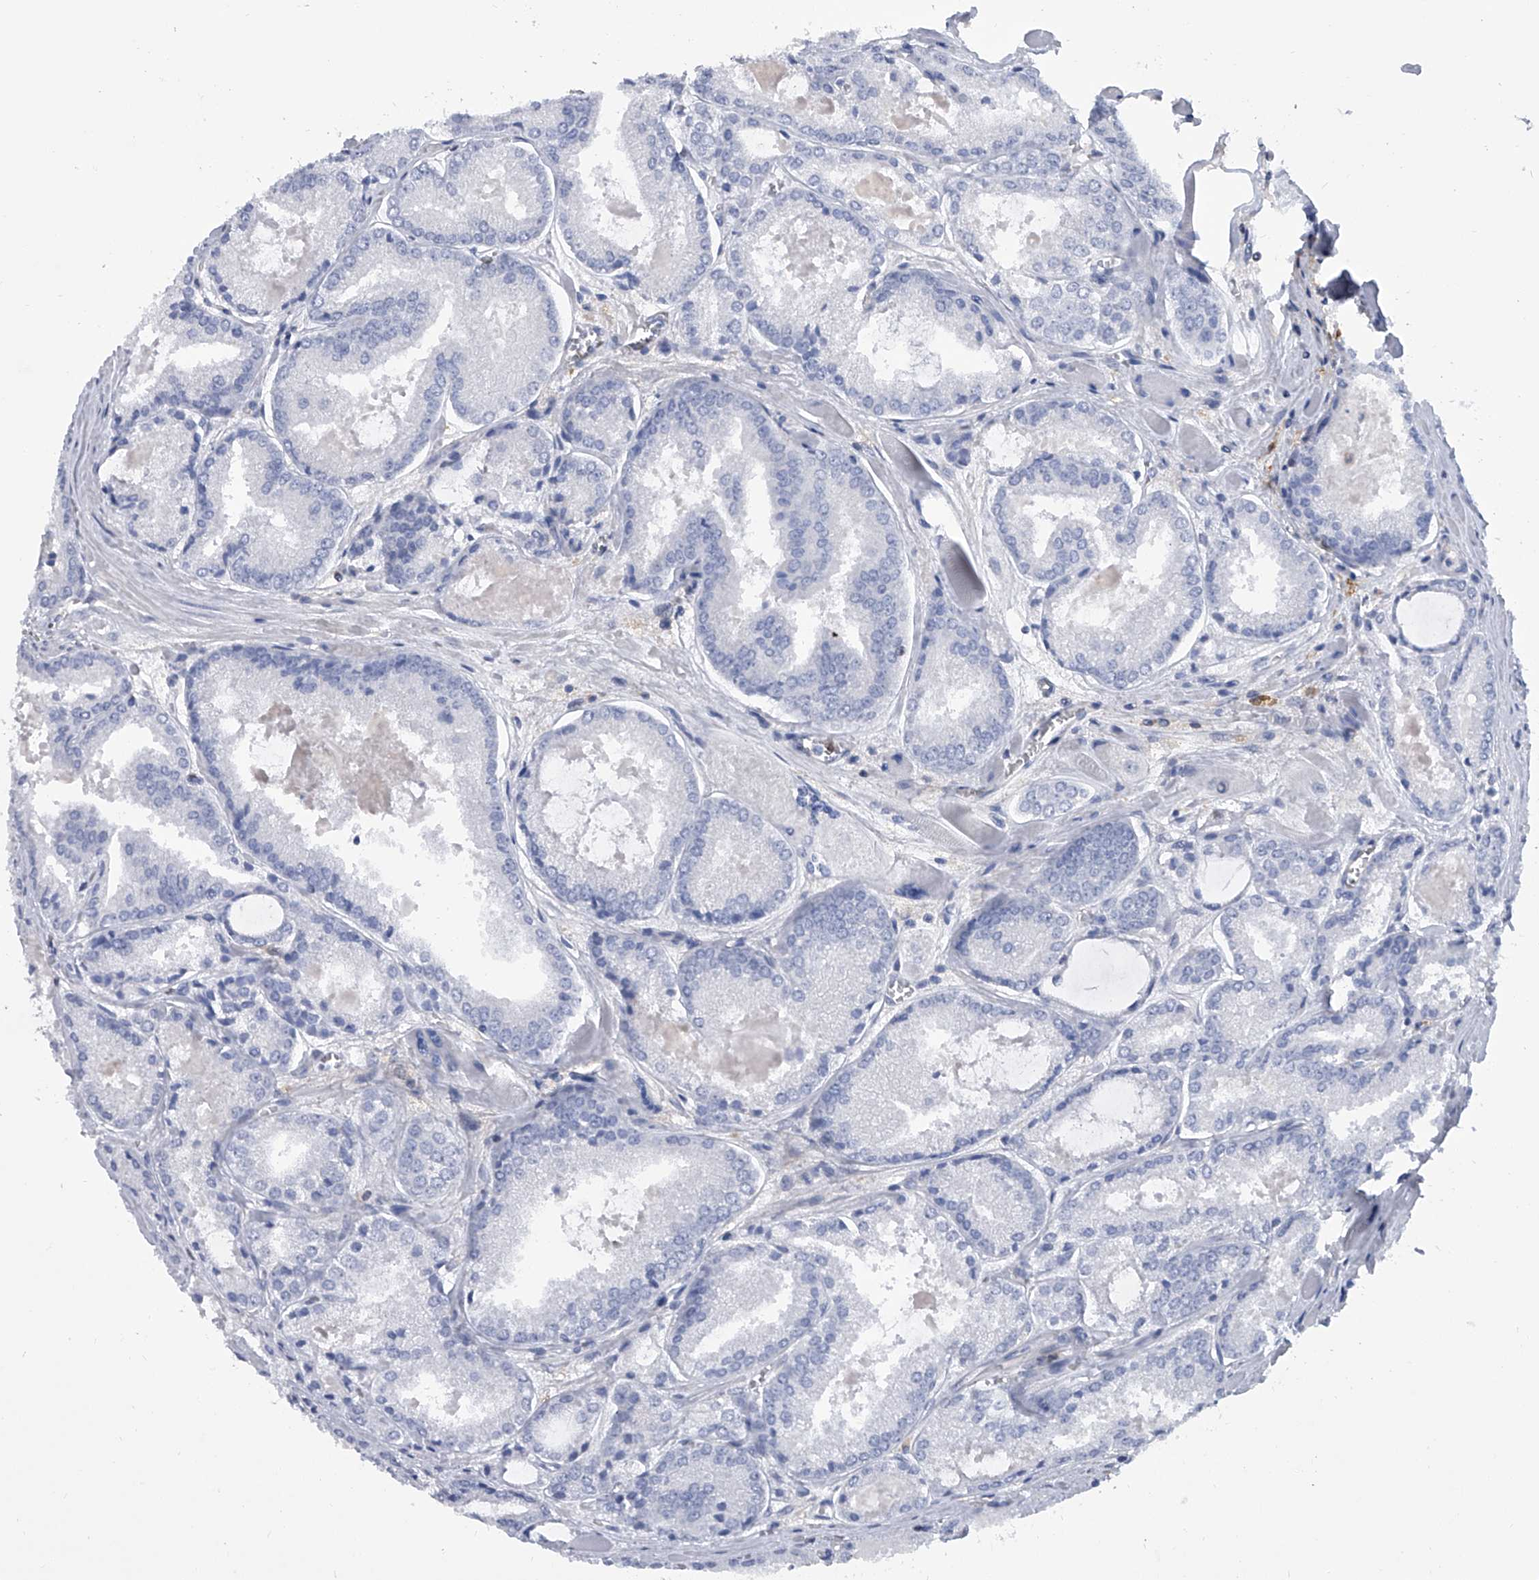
{"staining": {"intensity": "negative", "quantity": "none", "location": "none"}, "tissue": "prostate cancer", "cell_type": "Tumor cells", "image_type": "cancer", "snomed": [{"axis": "morphology", "description": "Adenocarcinoma, Low grade"}, {"axis": "topography", "description": "Prostate"}], "caption": "Tumor cells are negative for protein expression in human prostate adenocarcinoma (low-grade).", "gene": "SERPINB9", "patient": {"sex": "male", "age": 67}}